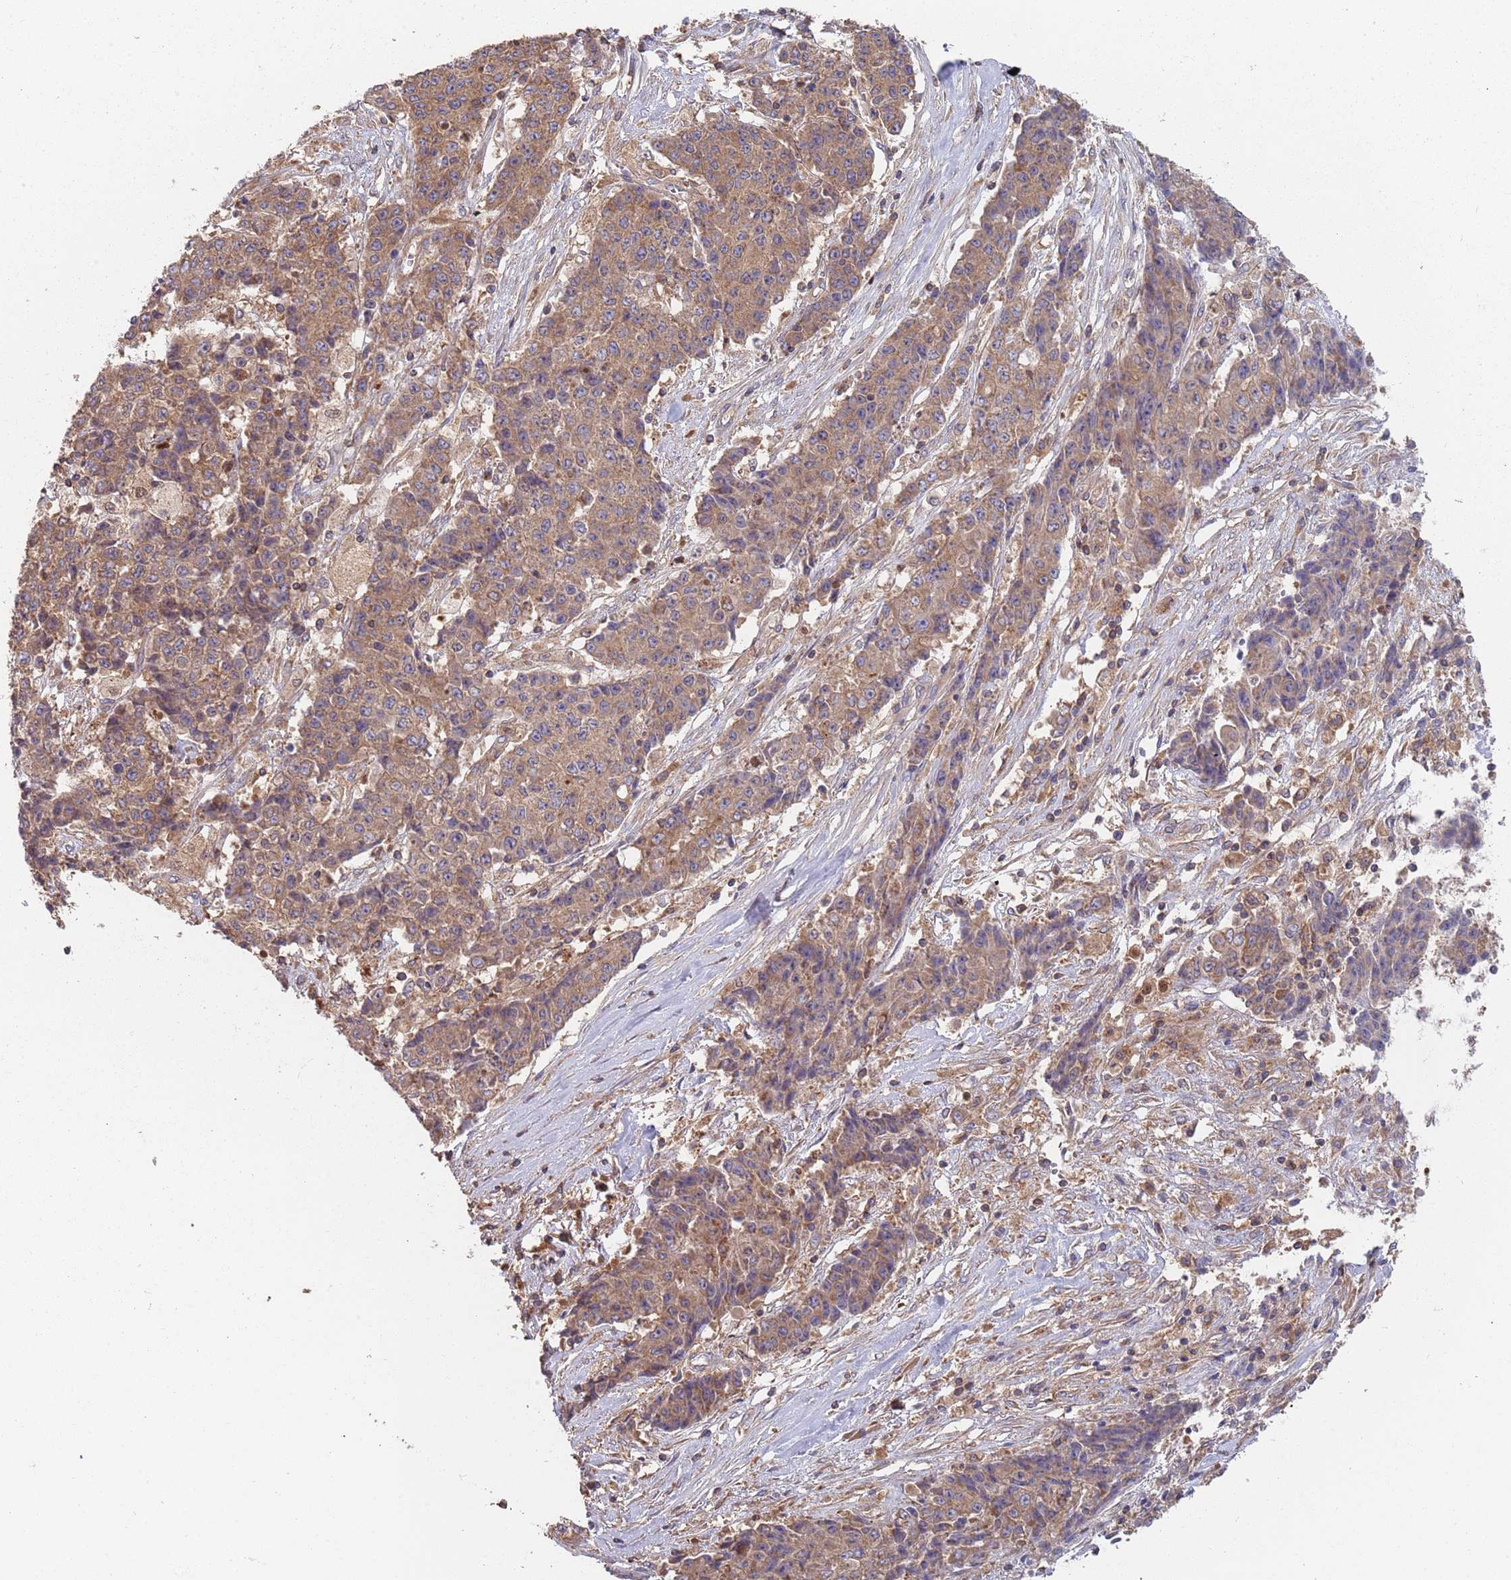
{"staining": {"intensity": "moderate", "quantity": ">75%", "location": "cytoplasmic/membranous"}, "tissue": "ovarian cancer", "cell_type": "Tumor cells", "image_type": "cancer", "snomed": [{"axis": "morphology", "description": "Carcinoma, endometroid"}, {"axis": "topography", "description": "Ovary"}], "caption": "Moderate cytoplasmic/membranous expression for a protein is appreciated in approximately >75% of tumor cells of ovarian cancer (endometroid carcinoma) using IHC.", "gene": "GDI2", "patient": {"sex": "female", "age": 42}}